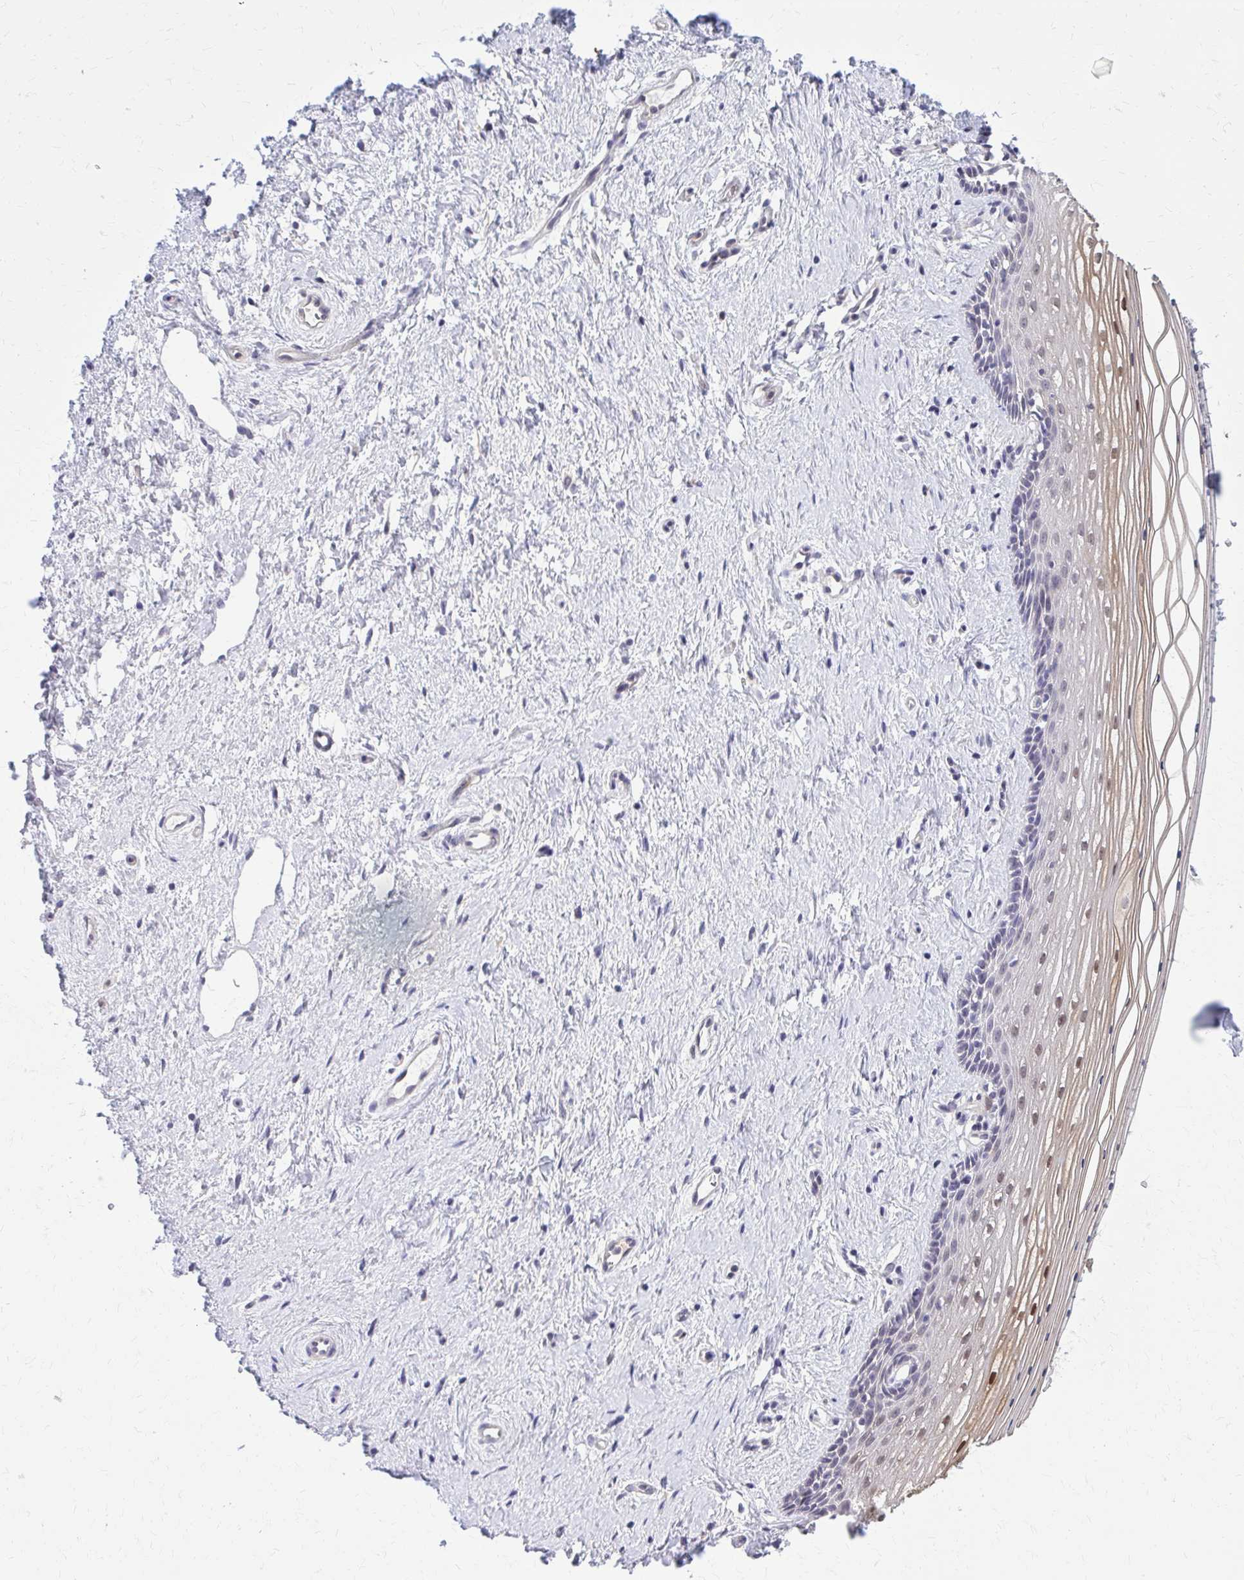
{"staining": {"intensity": "weak", "quantity": "<25%", "location": "cytoplasmic/membranous"}, "tissue": "vagina", "cell_type": "Squamous epithelial cells", "image_type": "normal", "snomed": [{"axis": "morphology", "description": "Normal tissue, NOS"}, {"axis": "topography", "description": "Vagina"}], "caption": "This is an immunohistochemistry (IHC) histopathology image of benign human vagina. There is no positivity in squamous epithelial cells.", "gene": "DBI", "patient": {"sex": "female", "age": 42}}